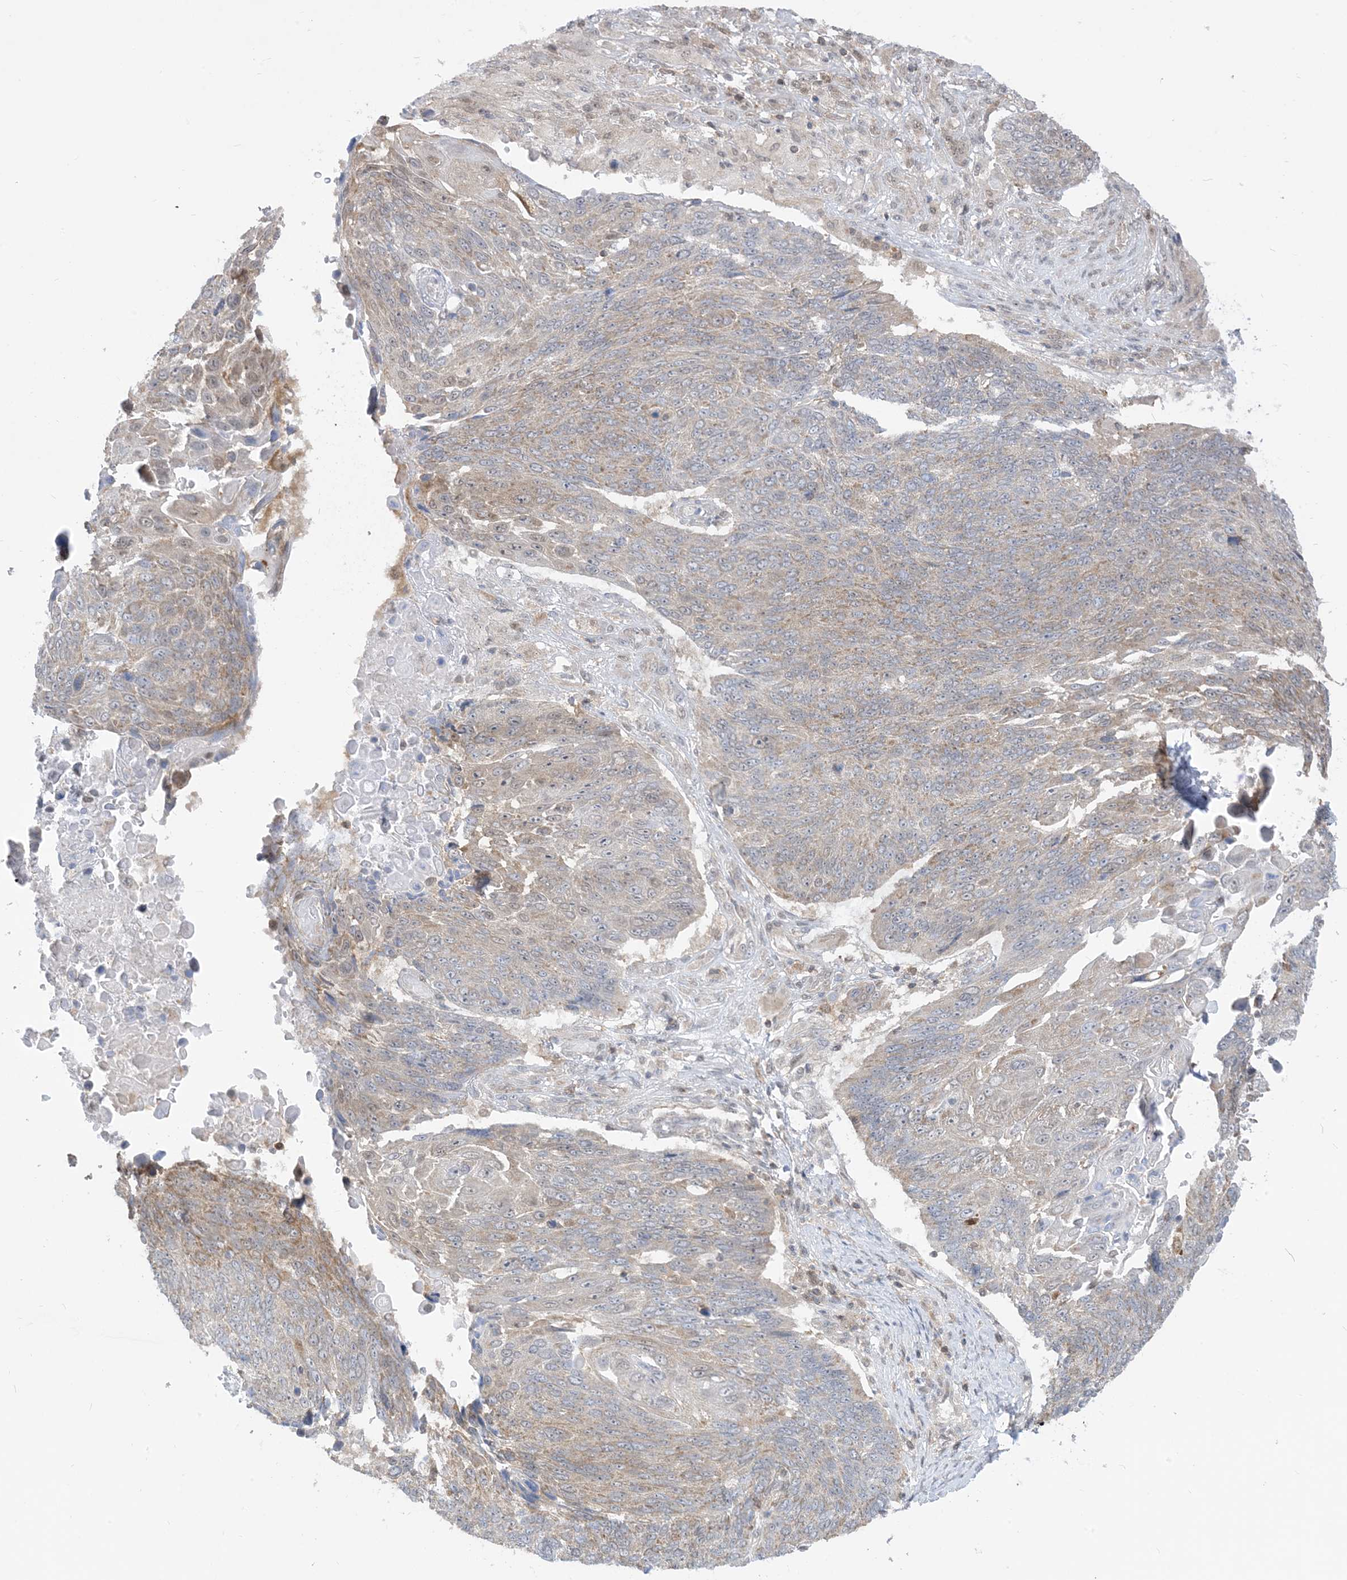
{"staining": {"intensity": "weak", "quantity": "25%-75%", "location": "cytoplasmic/membranous"}, "tissue": "lung cancer", "cell_type": "Tumor cells", "image_type": "cancer", "snomed": [{"axis": "morphology", "description": "Squamous cell carcinoma, NOS"}, {"axis": "topography", "description": "Lung"}], "caption": "This is an image of IHC staining of lung squamous cell carcinoma, which shows weak staining in the cytoplasmic/membranous of tumor cells.", "gene": "CASP4", "patient": {"sex": "male", "age": 66}}